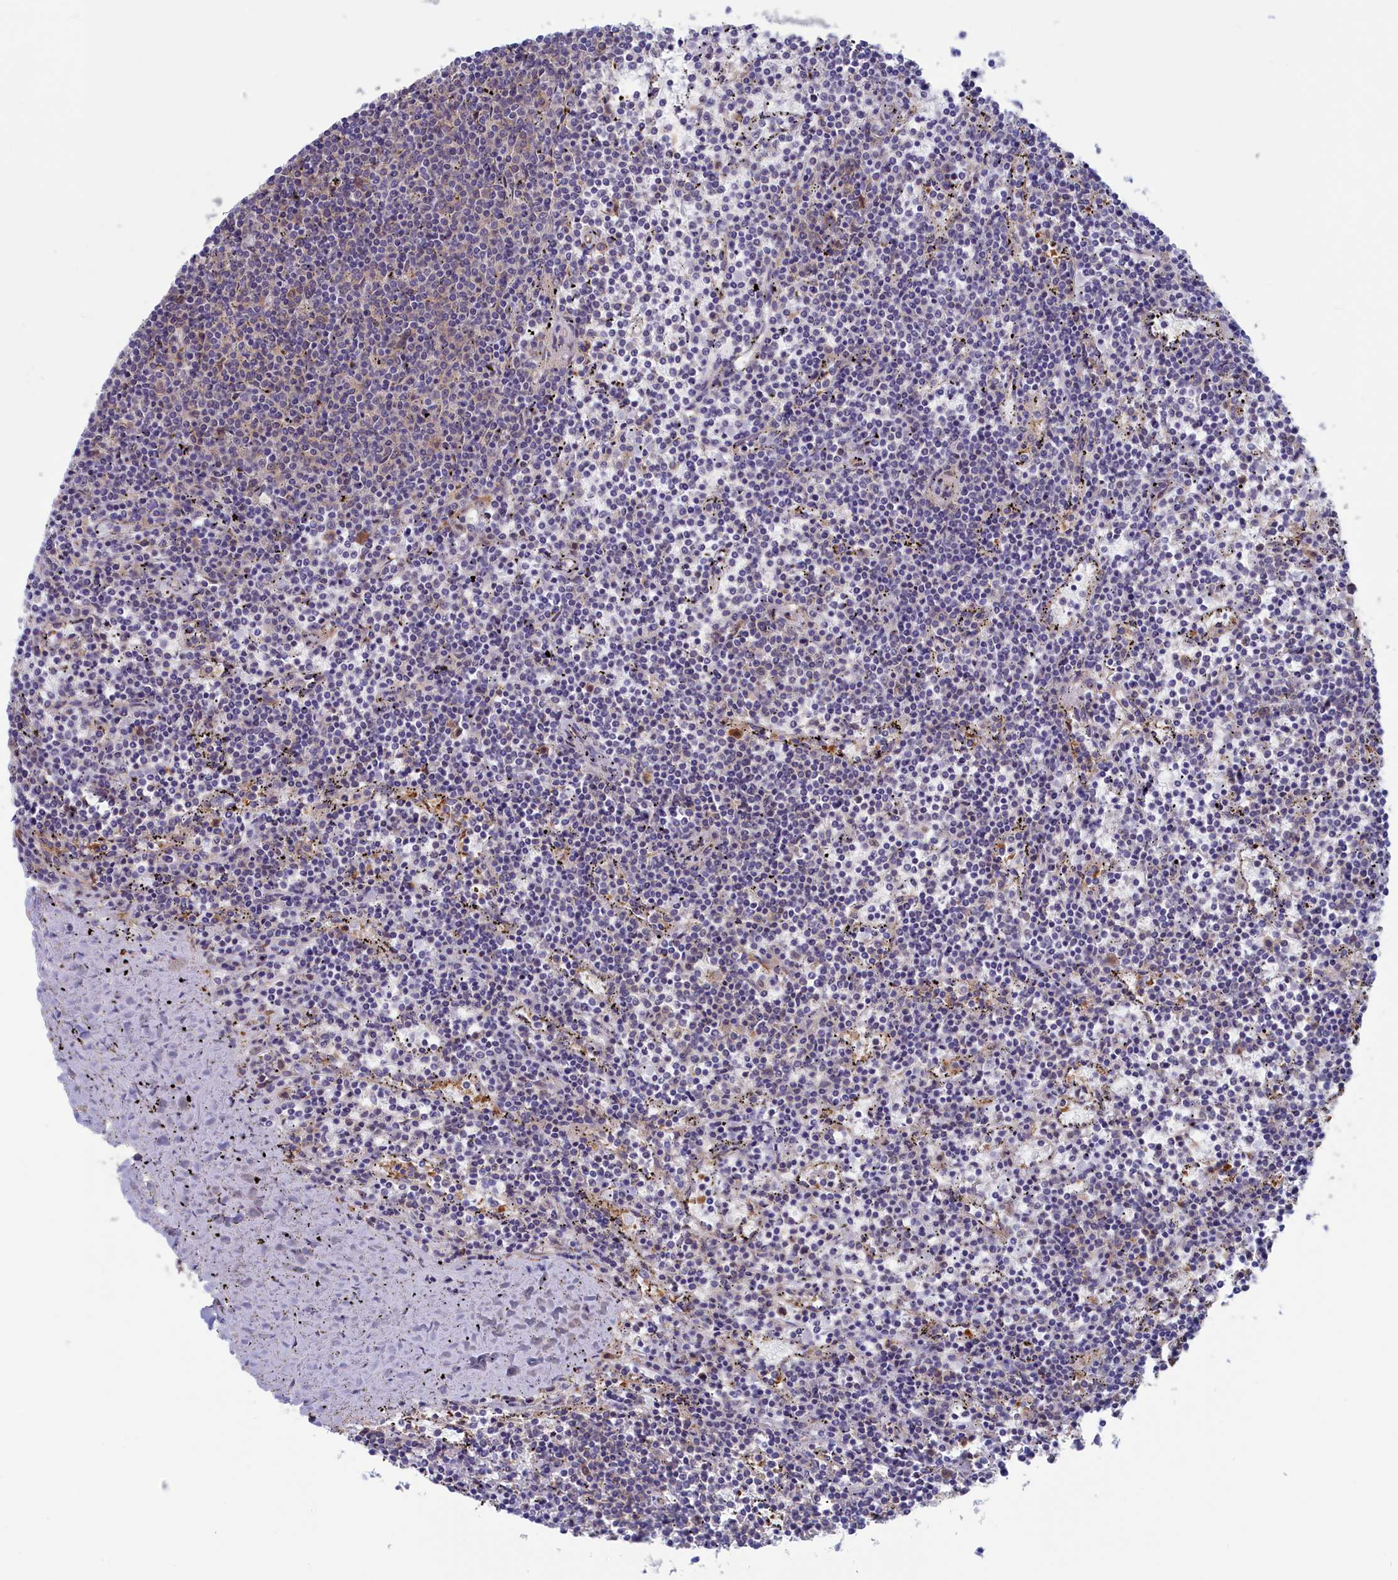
{"staining": {"intensity": "negative", "quantity": "none", "location": "none"}, "tissue": "lymphoma", "cell_type": "Tumor cells", "image_type": "cancer", "snomed": [{"axis": "morphology", "description": "Malignant lymphoma, non-Hodgkin's type, Low grade"}, {"axis": "topography", "description": "Spleen"}], "caption": "Protein analysis of low-grade malignant lymphoma, non-Hodgkin's type demonstrates no significant expression in tumor cells.", "gene": "SYNDIG1L", "patient": {"sex": "female", "age": 50}}